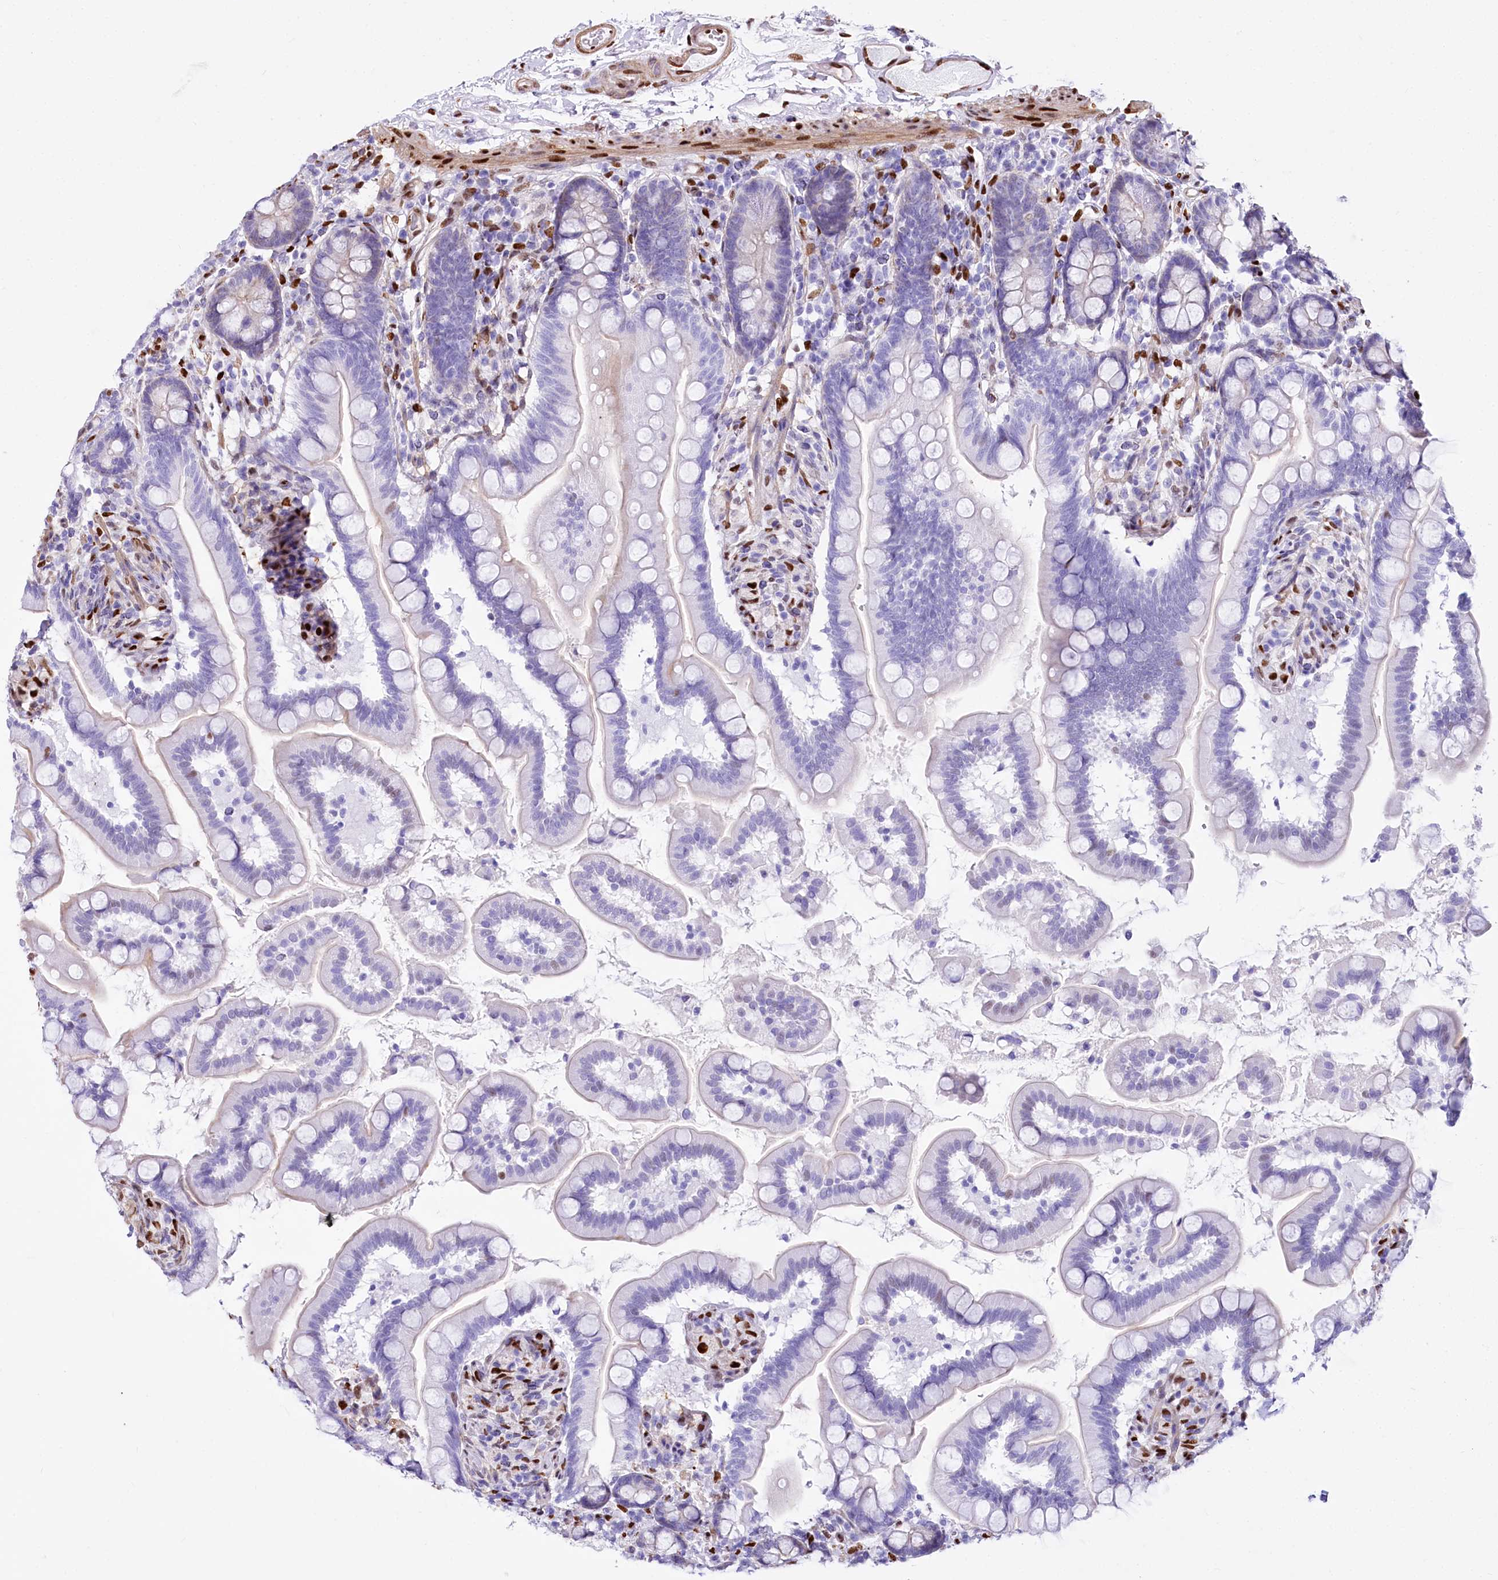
{"staining": {"intensity": "negative", "quantity": "none", "location": "none"}, "tissue": "small intestine", "cell_type": "Glandular cells", "image_type": "normal", "snomed": [{"axis": "morphology", "description": "Normal tissue, NOS"}, {"axis": "topography", "description": "Small intestine"}], "caption": "DAB immunohistochemical staining of normal small intestine shows no significant expression in glandular cells.", "gene": "PTMS", "patient": {"sex": "female", "age": 64}}